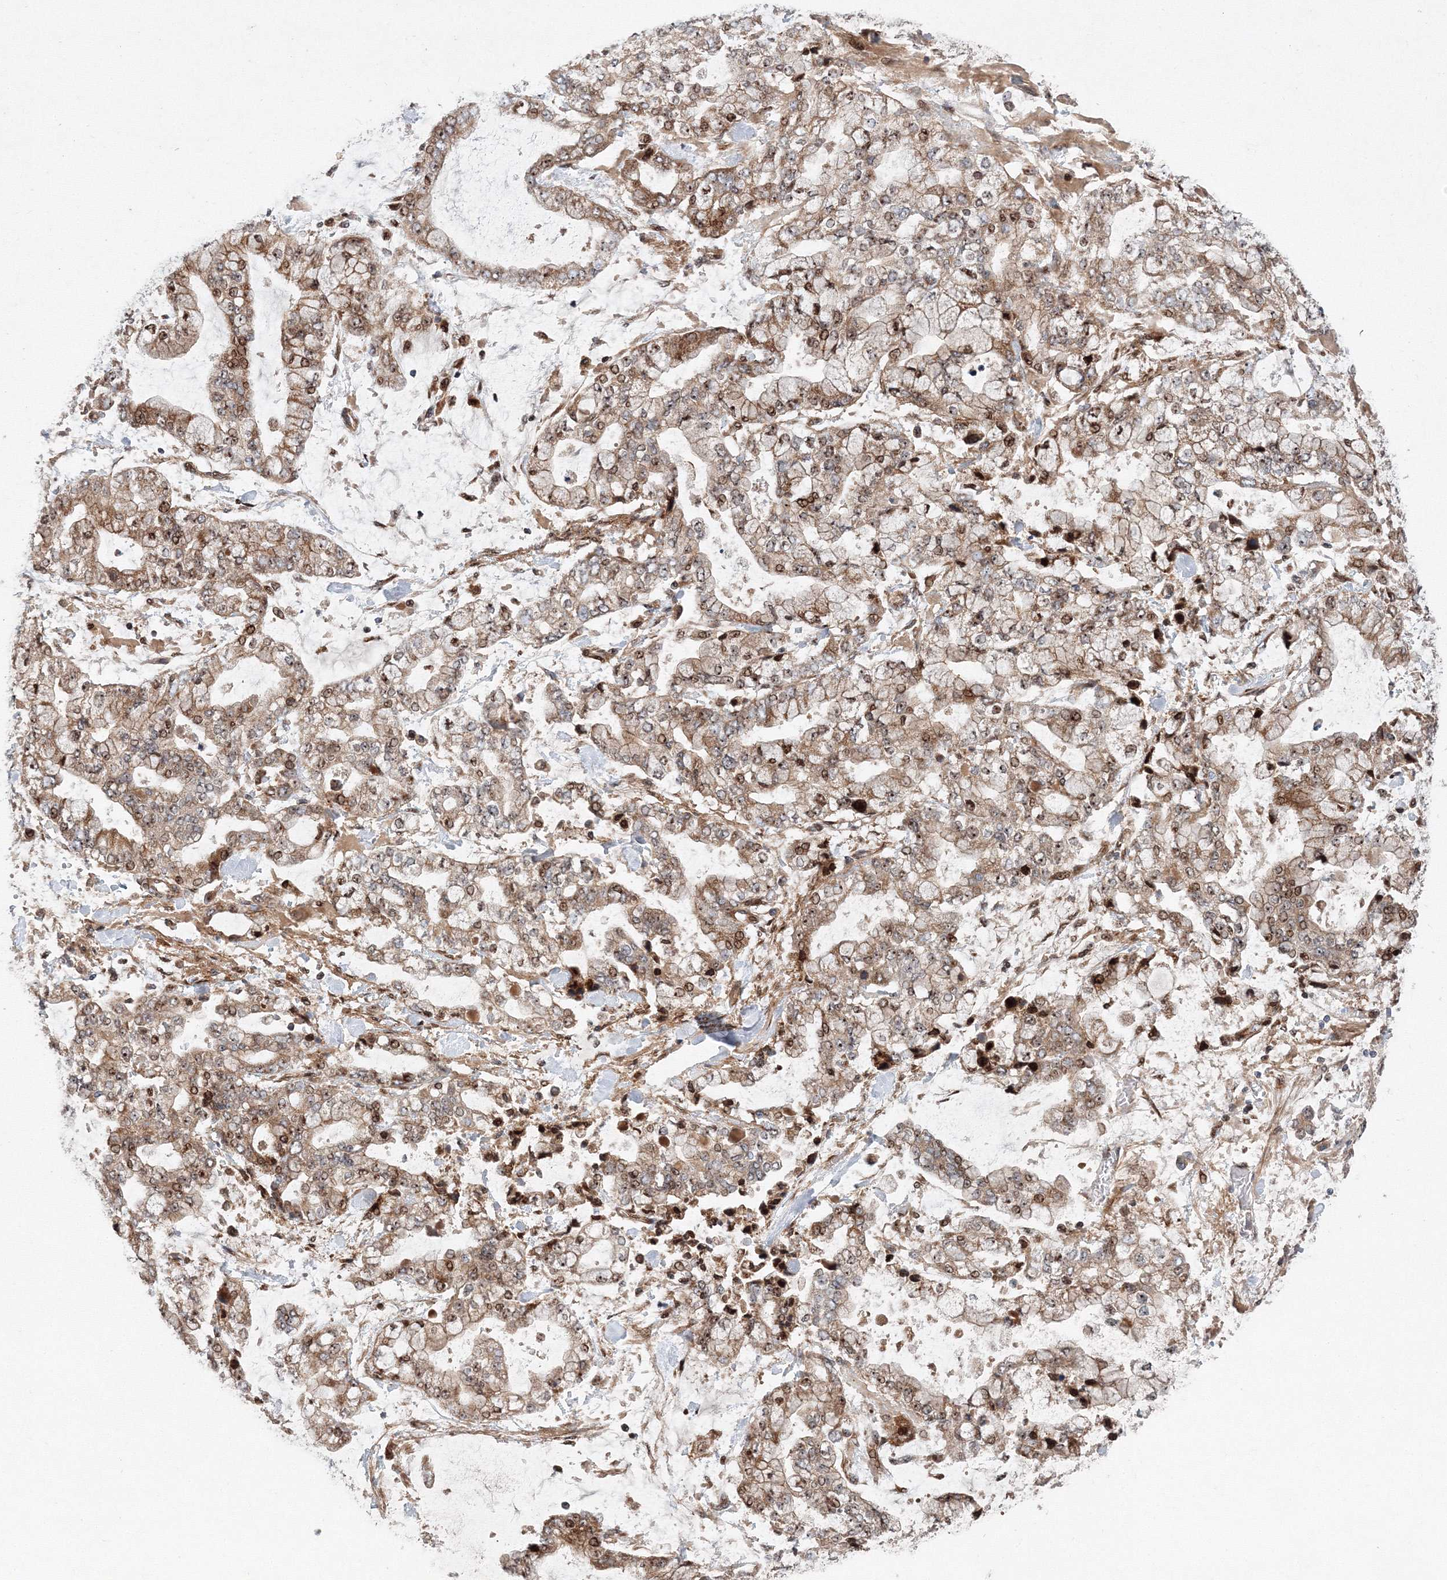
{"staining": {"intensity": "moderate", "quantity": ">75%", "location": "cytoplasmic/membranous,nuclear"}, "tissue": "stomach cancer", "cell_type": "Tumor cells", "image_type": "cancer", "snomed": [{"axis": "morphology", "description": "Normal tissue, NOS"}, {"axis": "morphology", "description": "Adenocarcinoma, NOS"}, {"axis": "topography", "description": "Stomach, upper"}, {"axis": "topography", "description": "Stomach"}], "caption": "Immunohistochemical staining of human adenocarcinoma (stomach) exhibits moderate cytoplasmic/membranous and nuclear protein positivity in about >75% of tumor cells. Using DAB (3,3'-diaminobenzidine) (brown) and hematoxylin (blue) stains, captured at high magnification using brightfield microscopy.", "gene": "ANKAR", "patient": {"sex": "male", "age": 76}}